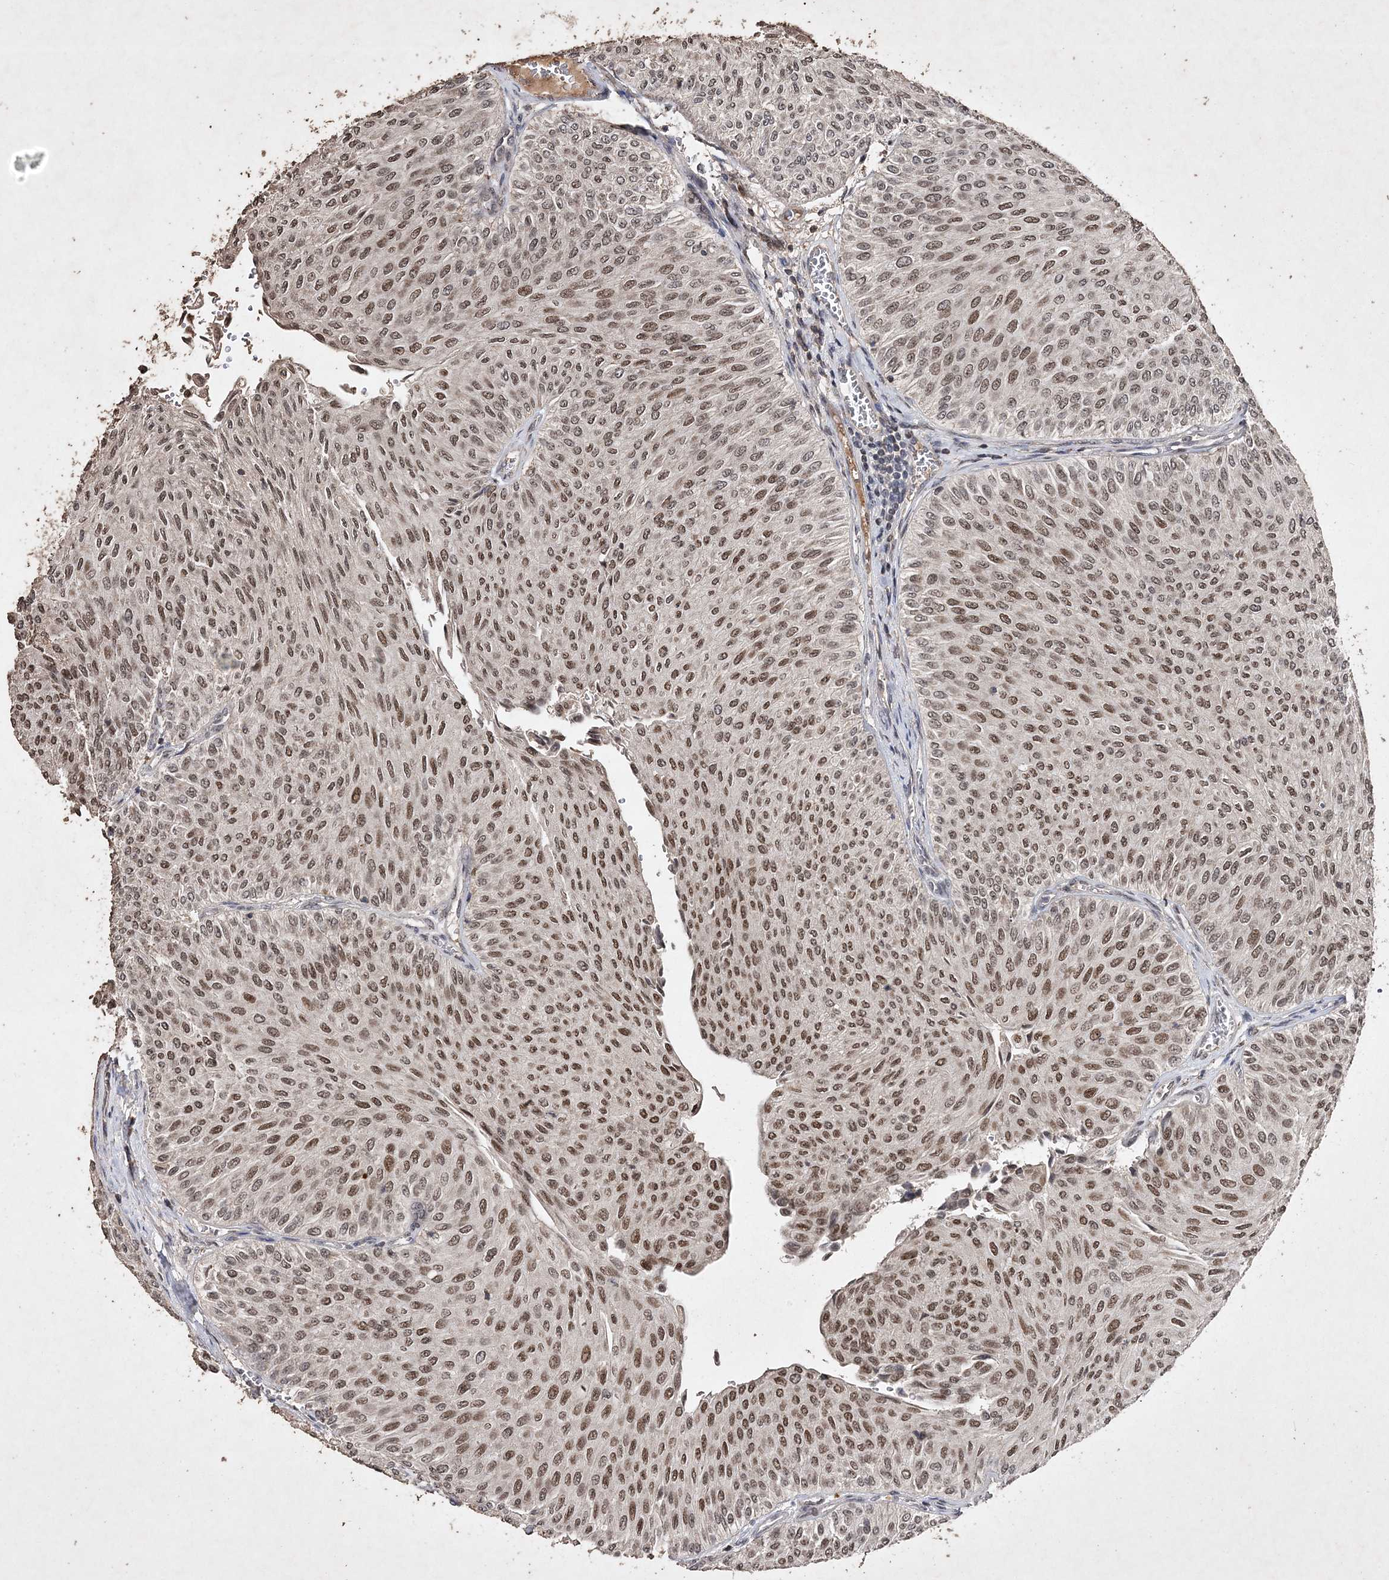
{"staining": {"intensity": "moderate", "quantity": ">75%", "location": "nuclear"}, "tissue": "urothelial cancer", "cell_type": "Tumor cells", "image_type": "cancer", "snomed": [{"axis": "morphology", "description": "Urothelial carcinoma, Low grade"}, {"axis": "topography", "description": "Urinary bladder"}], "caption": "Moderate nuclear expression for a protein is identified in about >75% of tumor cells of urothelial cancer using immunohistochemistry.", "gene": "C3orf38", "patient": {"sex": "male", "age": 78}}